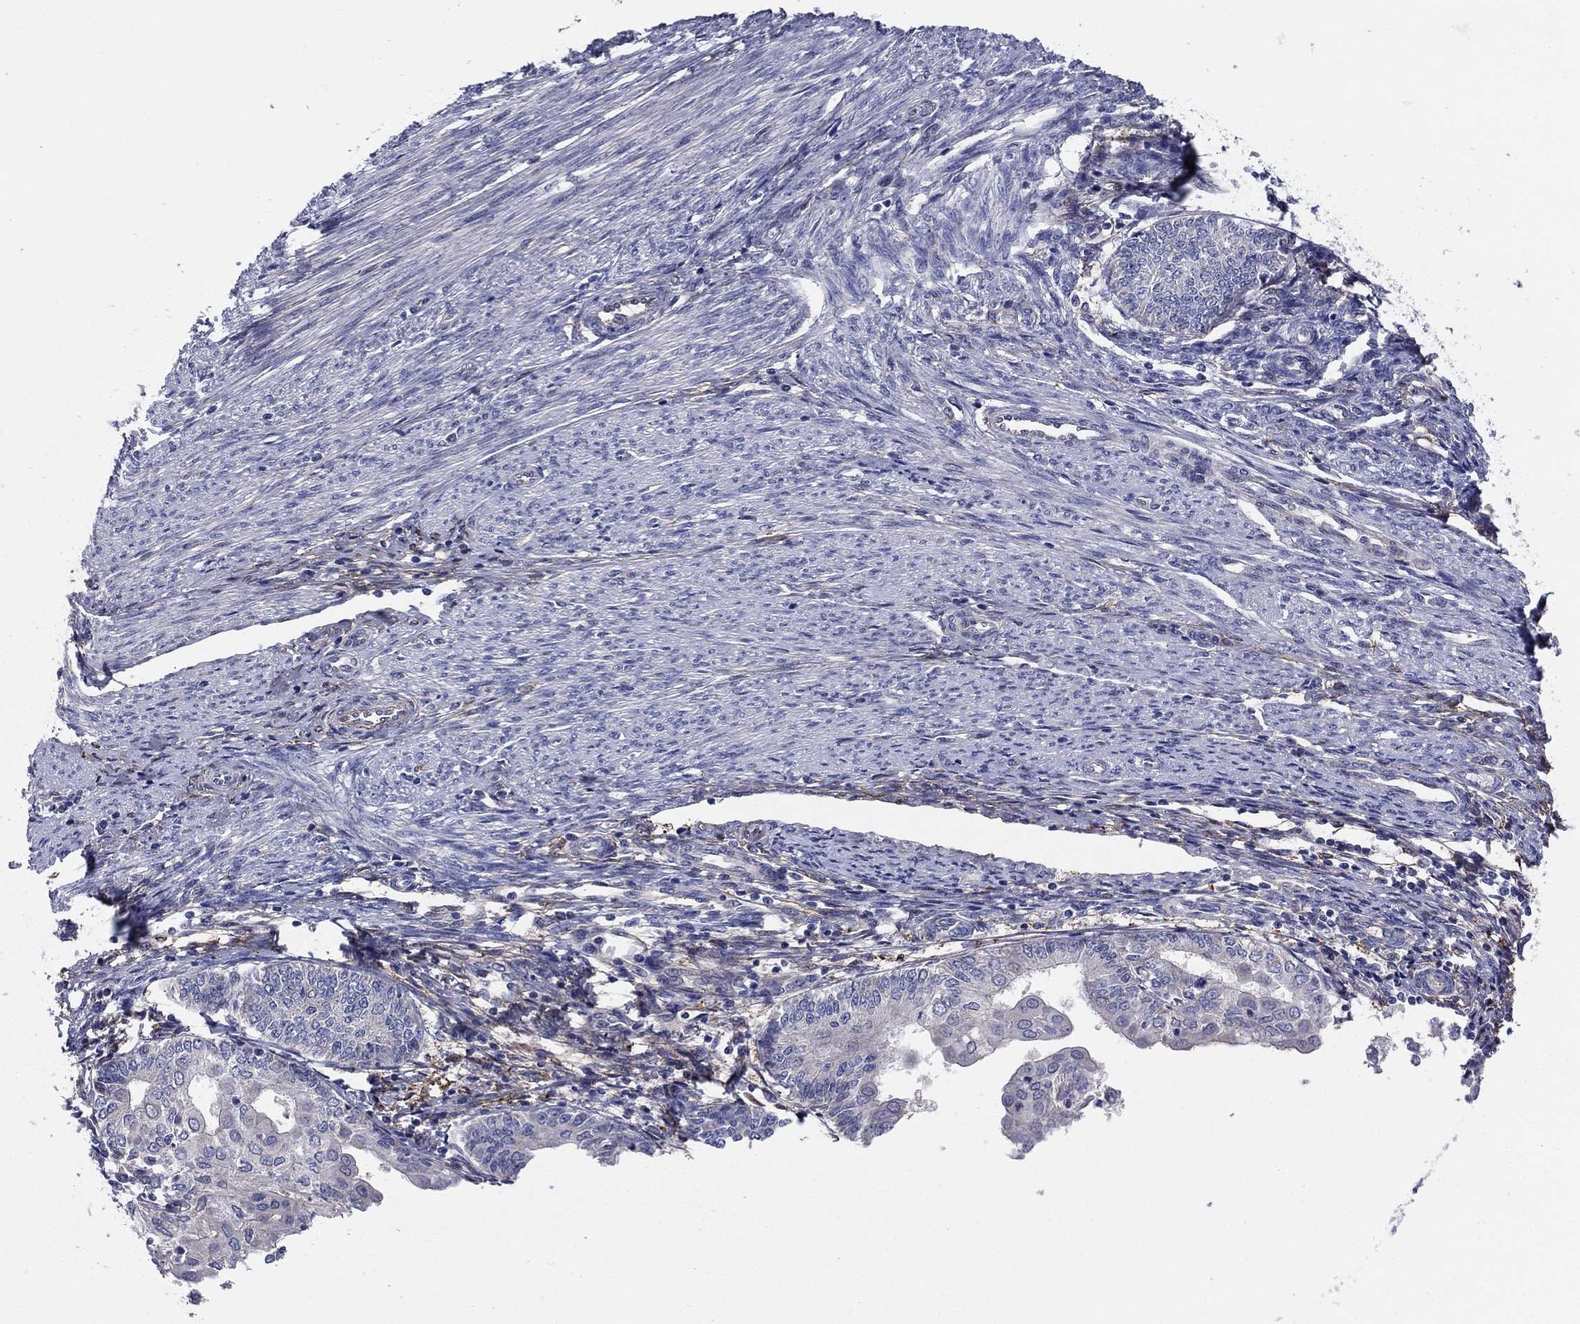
{"staining": {"intensity": "negative", "quantity": "none", "location": "none"}, "tissue": "endometrial cancer", "cell_type": "Tumor cells", "image_type": "cancer", "snomed": [{"axis": "morphology", "description": "Adenocarcinoma, NOS"}, {"axis": "topography", "description": "Endometrium"}], "caption": "An IHC image of endometrial cancer is shown. There is no staining in tumor cells of endometrial cancer.", "gene": "EMP2", "patient": {"sex": "female", "age": 68}}